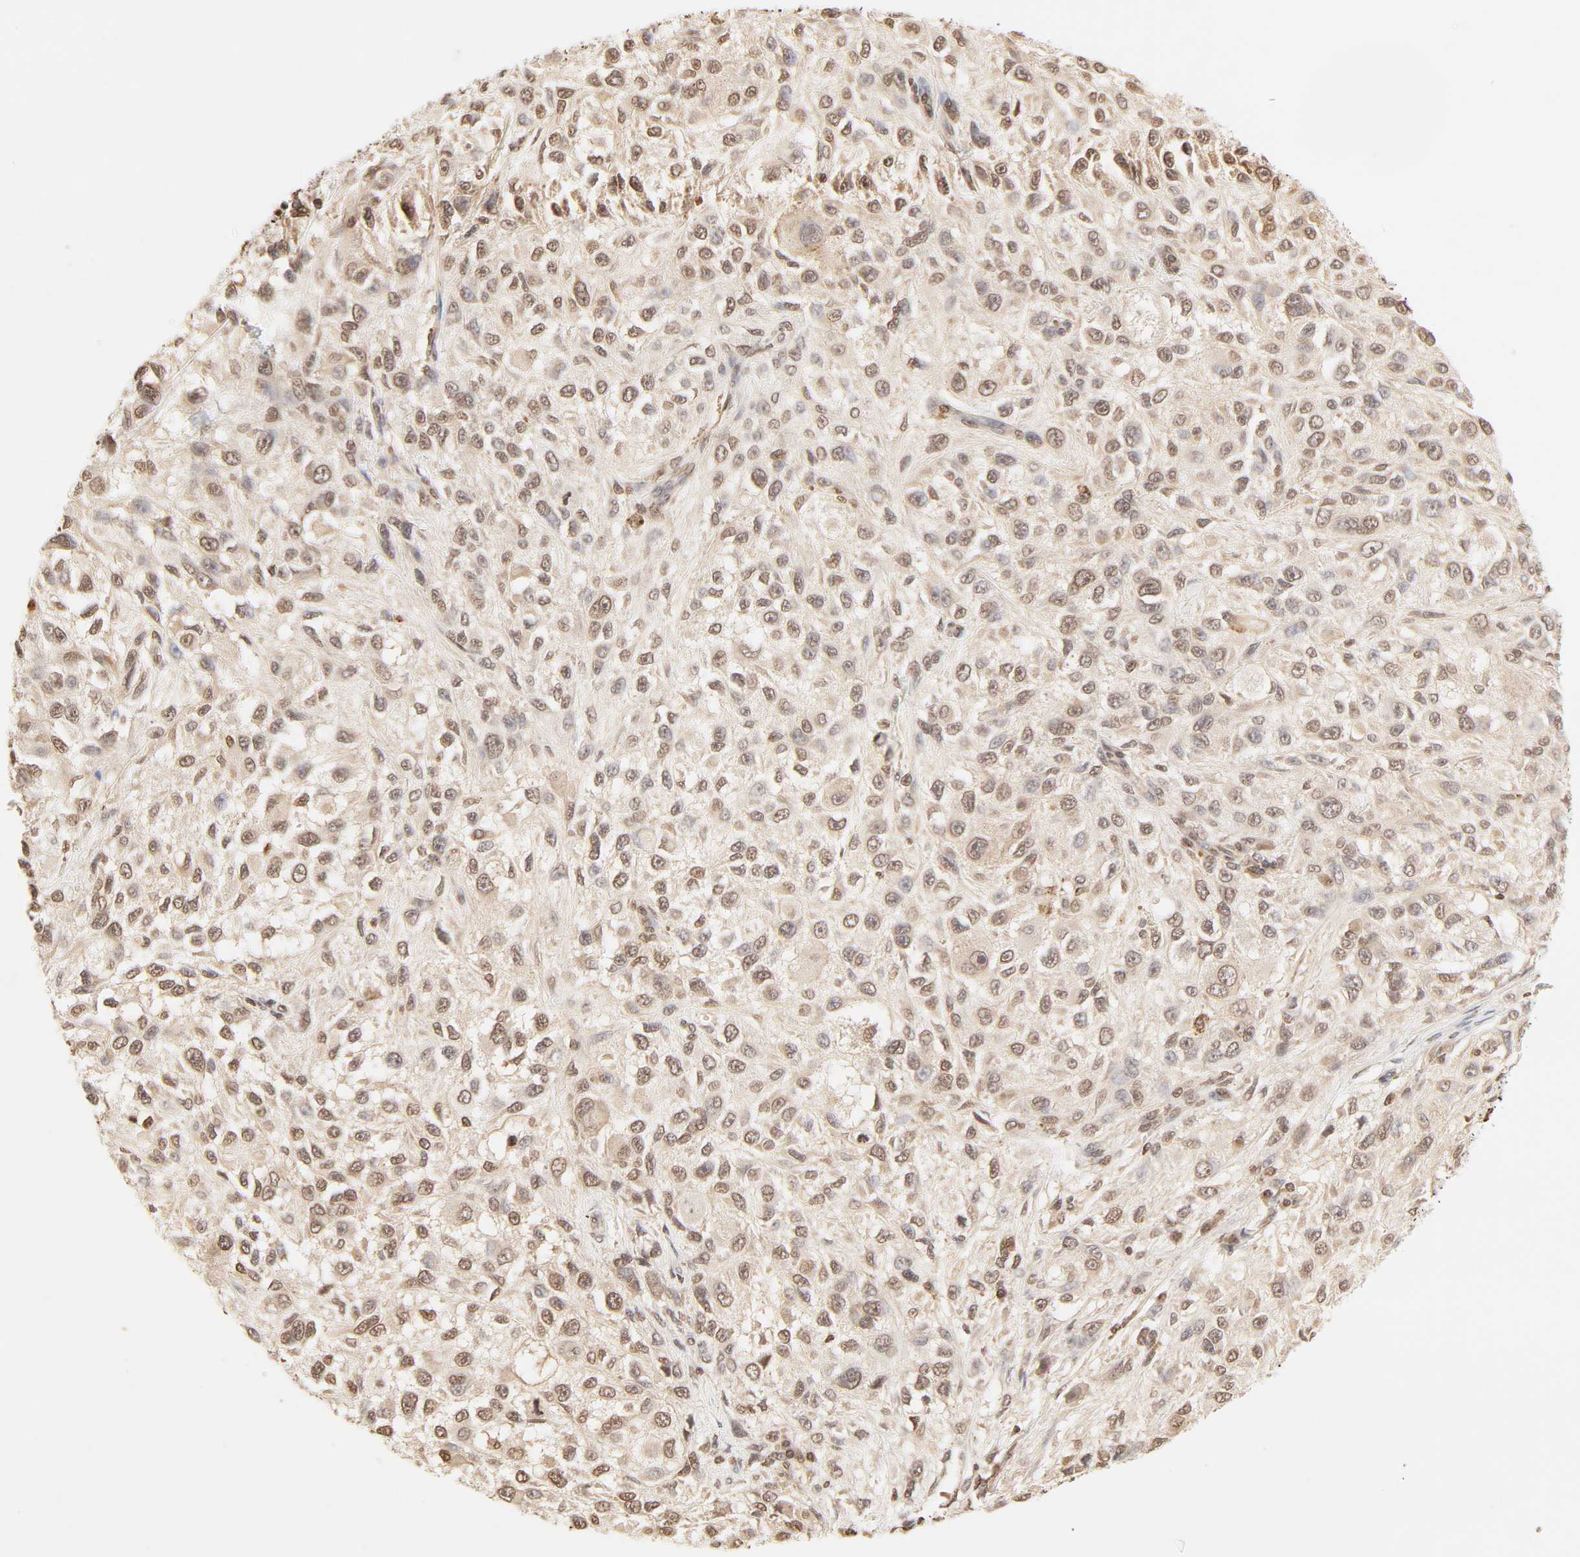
{"staining": {"intensity": "moderate", "quantity": ">75%", "location": "cytoplasmic/membranous,nuclear"}, "tissue": "melanoma", "cell_type": "Tumor cells", "image_type": "cancer", "snomed": [{"axis": "morphology", "description": "Necrosis, NOS"}, {"axis": "morphology", "description": "Malignant melanoma, NOS"}, {"axis": "topography", "description": "Skin"}], "caption": "Malignant melanoma tissue reveals moderate cytoplasmic/membranous and nuclear expression in approximately >75% of tumor cells", "gene": "TBL1X", "patient": {"sex": "female", "age": 87}}